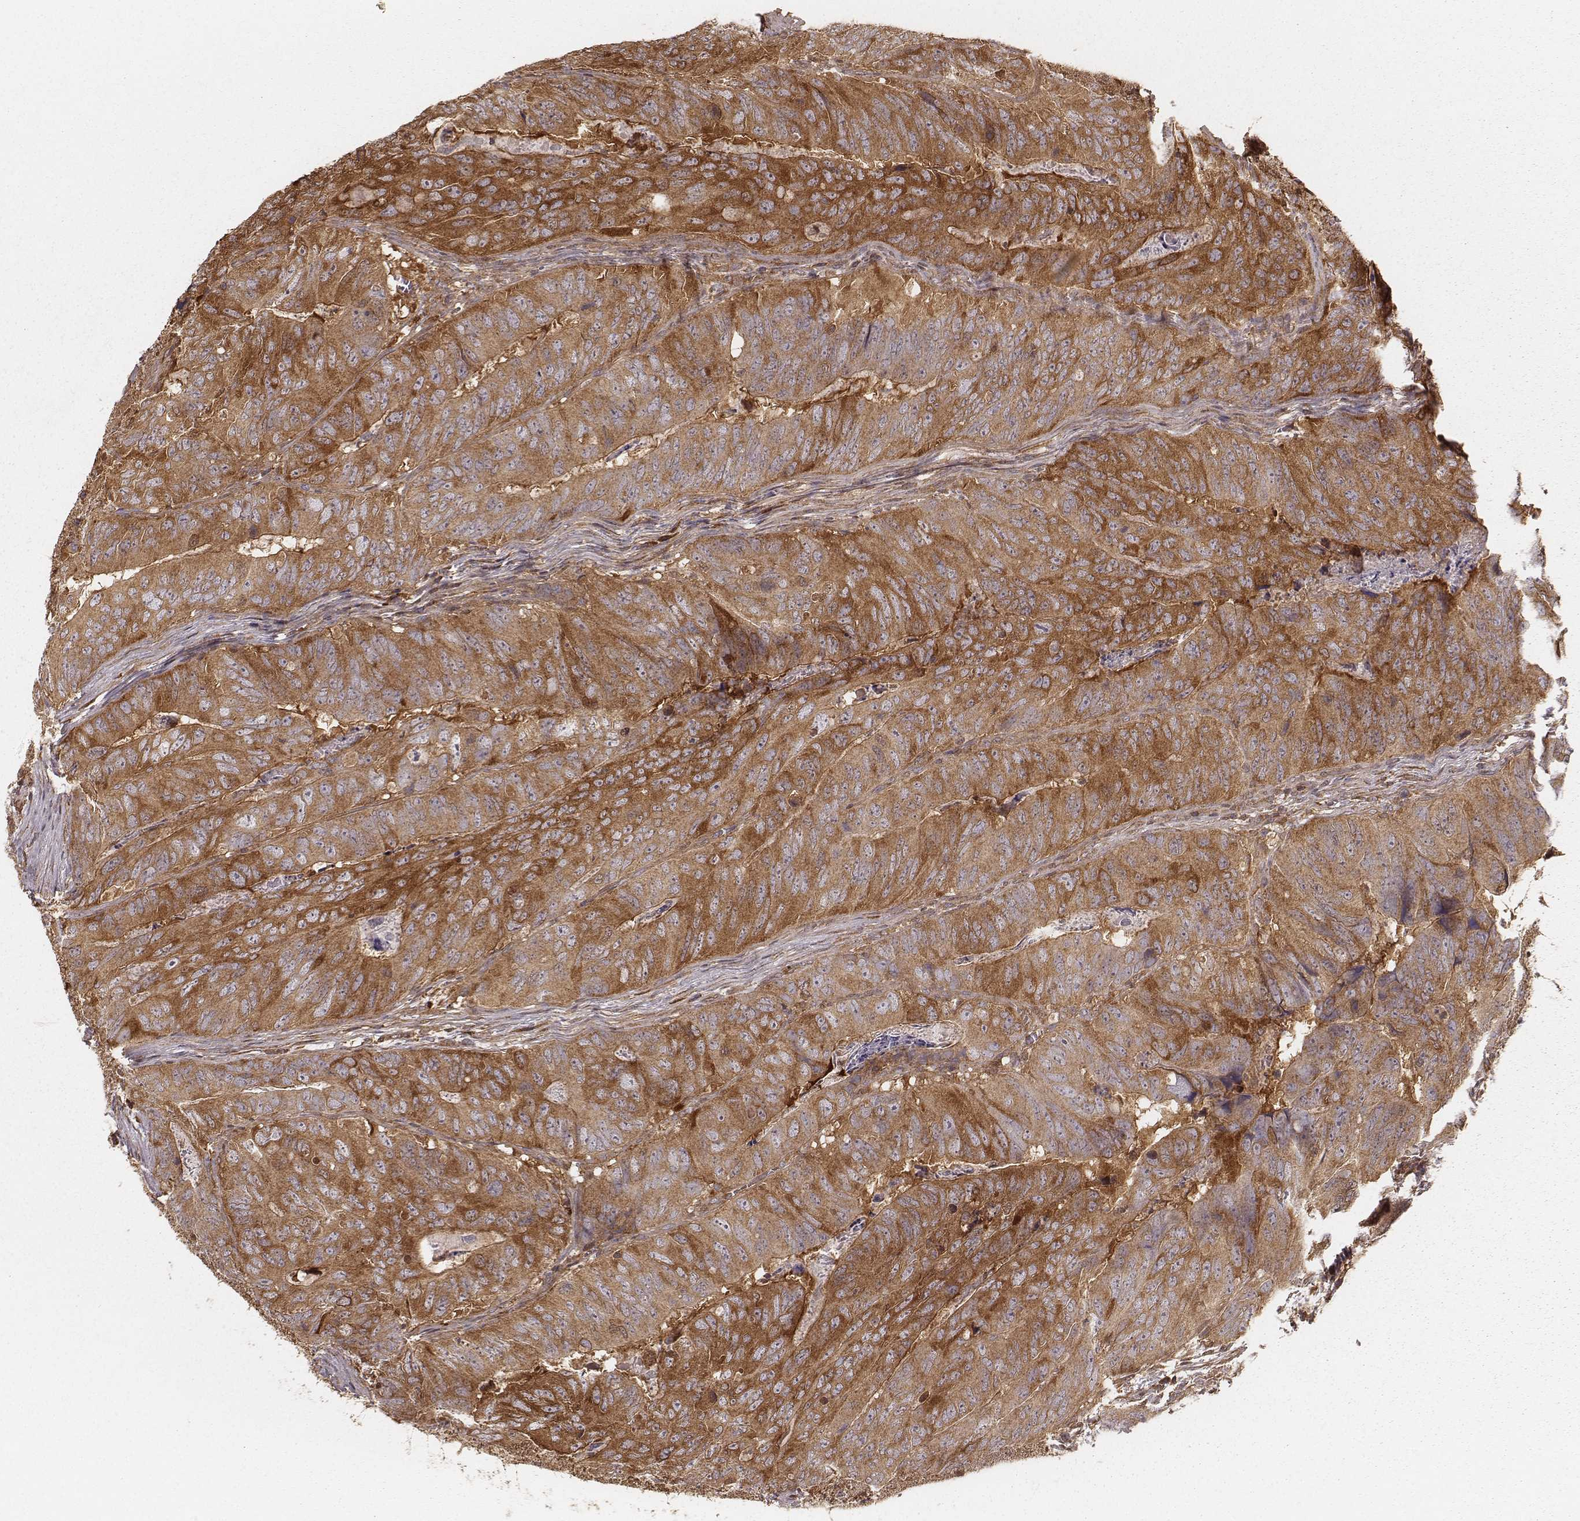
{"staining": {"intensity": "moderate", "quantity": ">75%", "location": "cytoplasmic/membranous"}, "tissue": "colorectal cancer", "cell_type": "Tumor cells", "image_type": "cancer", "snomed": [{"axis": "morphology", "description": "Adenocarcinoma, NOS"}, {"axis": "topography", "description": "Colon"}], "caption": "Protein analysis of colorectal adenocarcinoma tissue reveals moderate cytoplasmic/membranous positivity in approximately >75% of tumor cells.", "gene": "CARS1", "patient": {"sex": "male", "age": 79}}